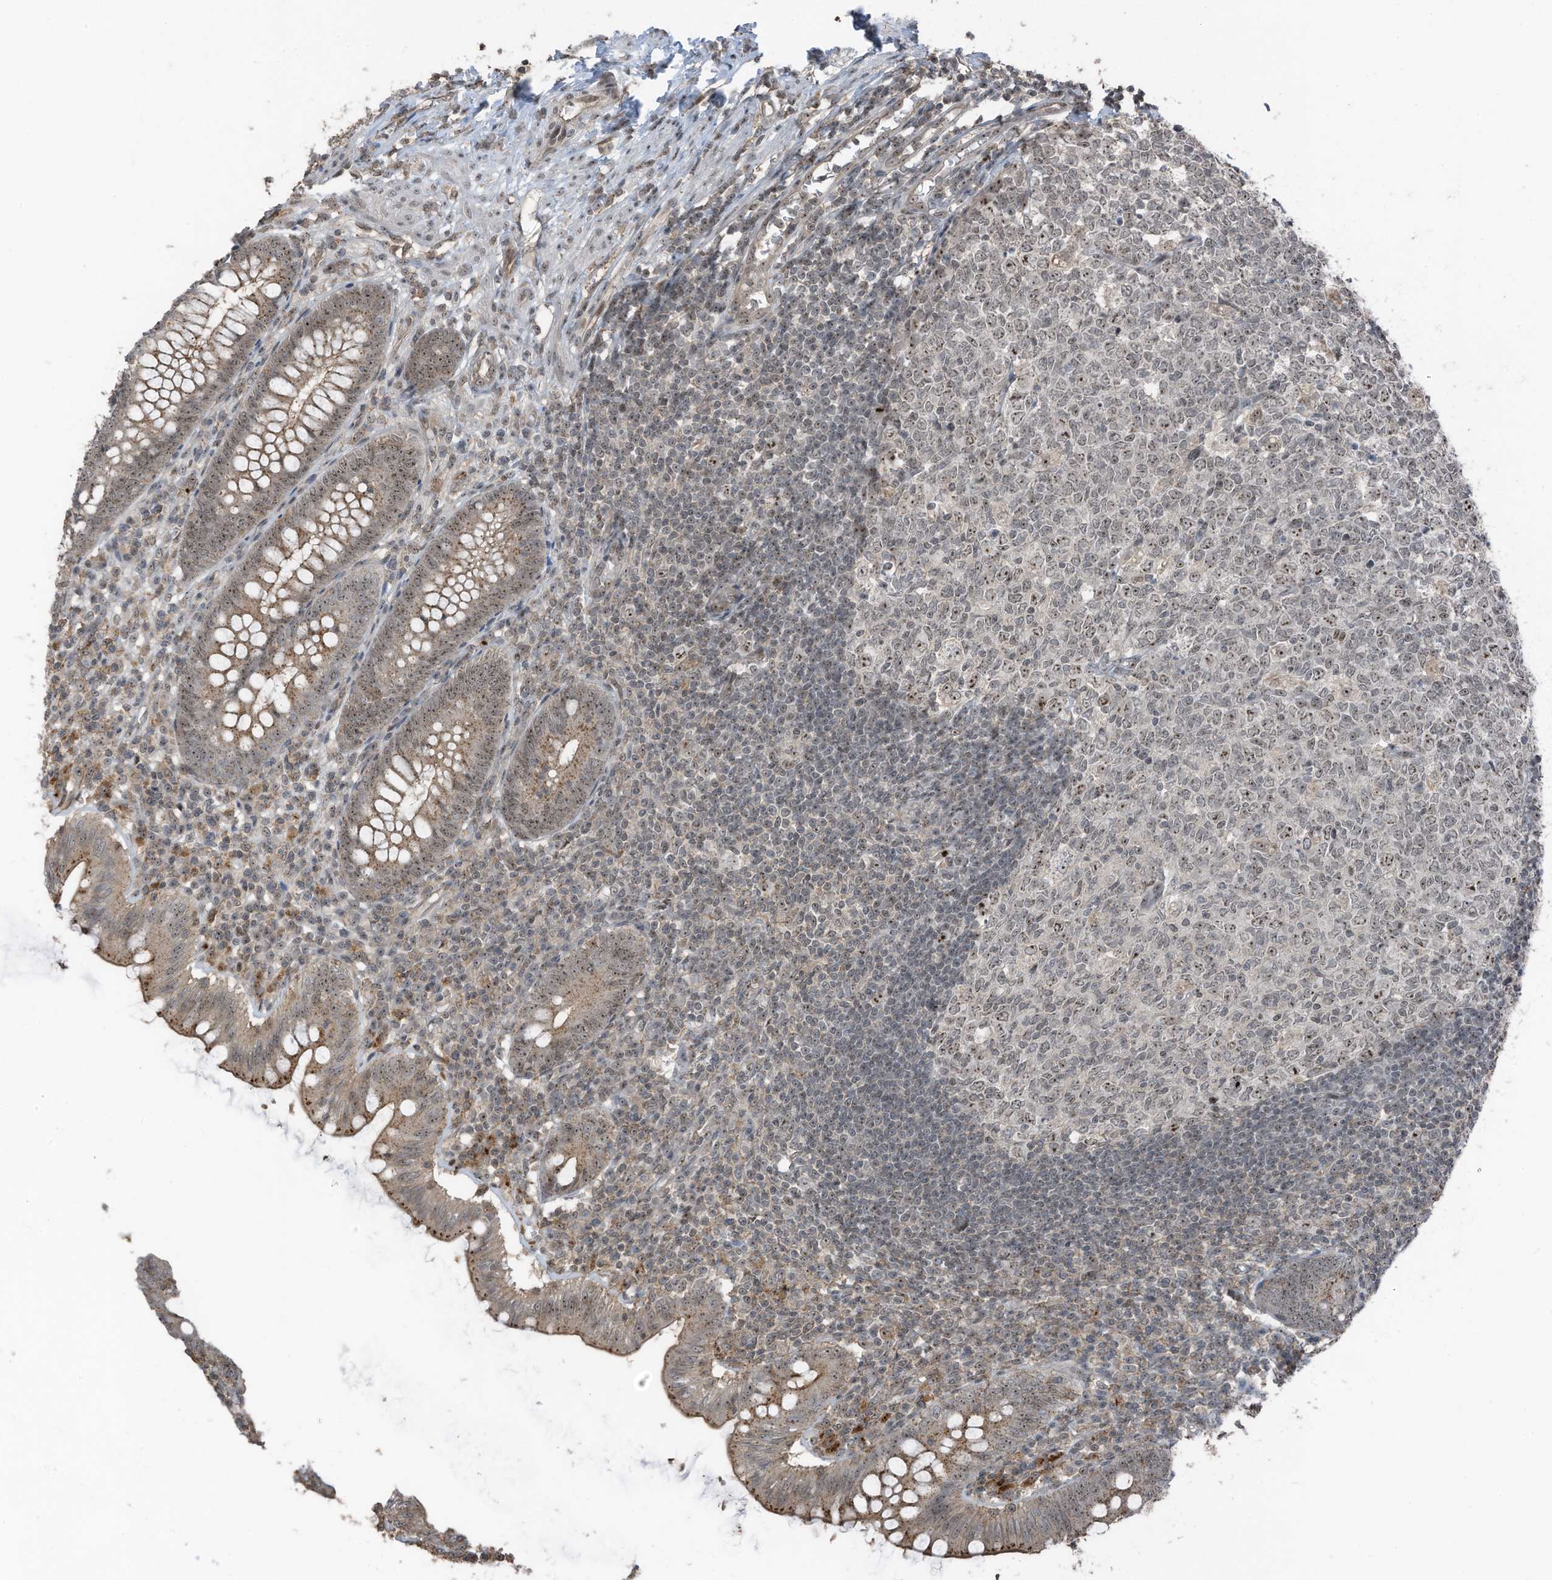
{"staining": {"intensity": "moderate", "quantity": ">75%", "location": "cytoplasmic/membranous,nuclear"}, "tissue": "appendix", "cell_type": "Glandular cells", "image_type": "normal", "snomed": [{"axis": "morphology", "description": "Normal tissue, NOS"}, {"axis": "topography", "description": "Appendix"}], "caption": "Immunohistochemistry photomicrograph of unremarkable appendix stained for a protein (brown), which displays medium levels of moderate cytoplasmic/membranous,nuclear expression in approximately >75% of glandular cells.", "gene": "UTP3", "patient": {"sex": "male", "age": 14}}